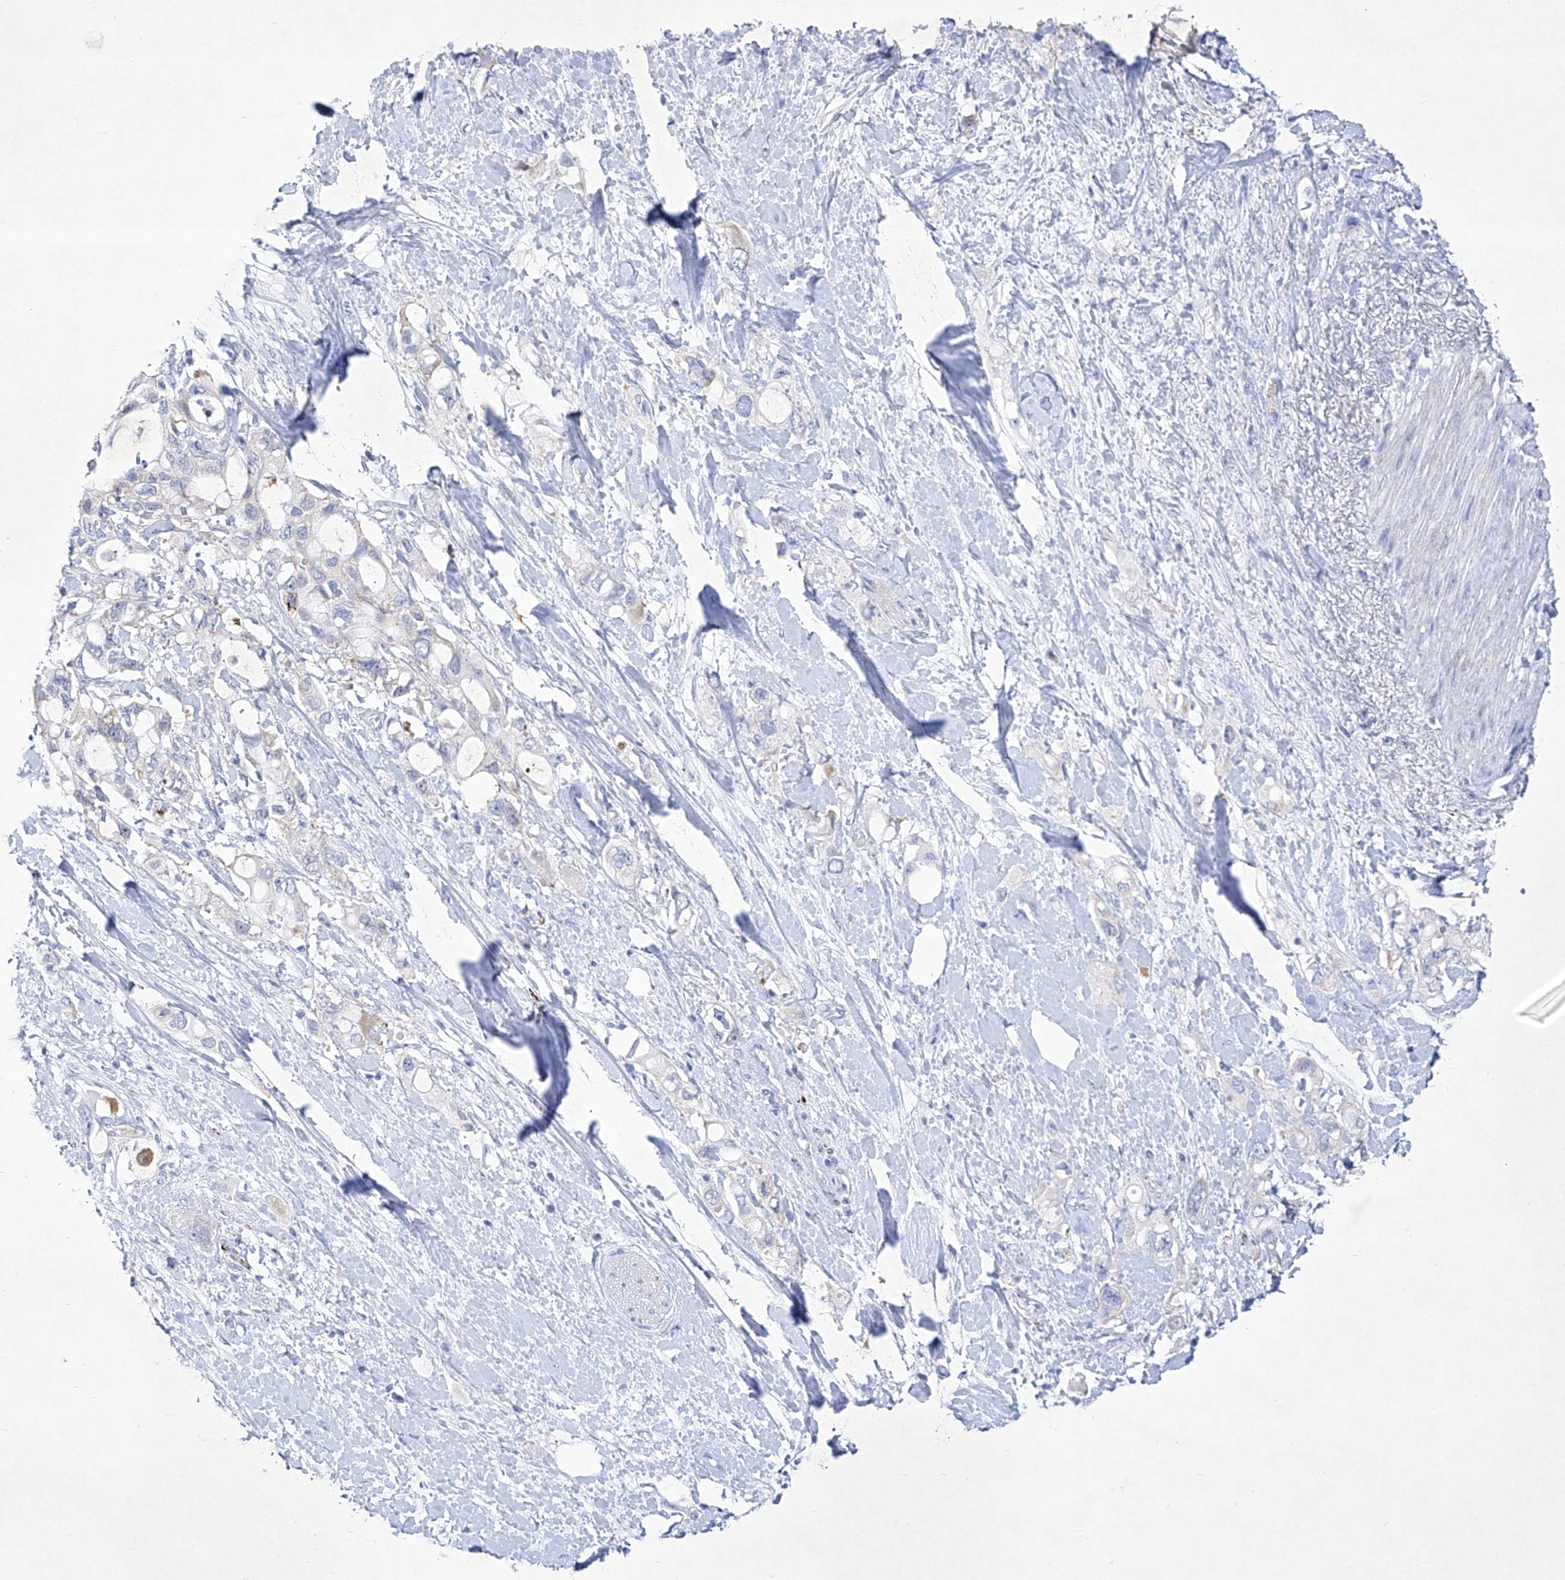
{"staining": {"intensity": "negative", "quantity": "none", "location": "none"}, "tissue": "pancreatic cancer", "cell_type": "Tumor cells", "image_type": "cancer", "snomed": [{"axis": "morphology", "description": "Adenocarcinoma, NOS"}, {"axis": "topography", "description": "Pancreas"}], "caption": "Tumor cells are negative for protein expression in human pancreatic adenocarcinoma. (DAB (3,3'-diaminobenzidine) immunohistochemistry (IHC) visualized using brightfield microscopy, high magnification).", "gene": "C1orf87", "patient": {"sex": "female", "age": 56}}